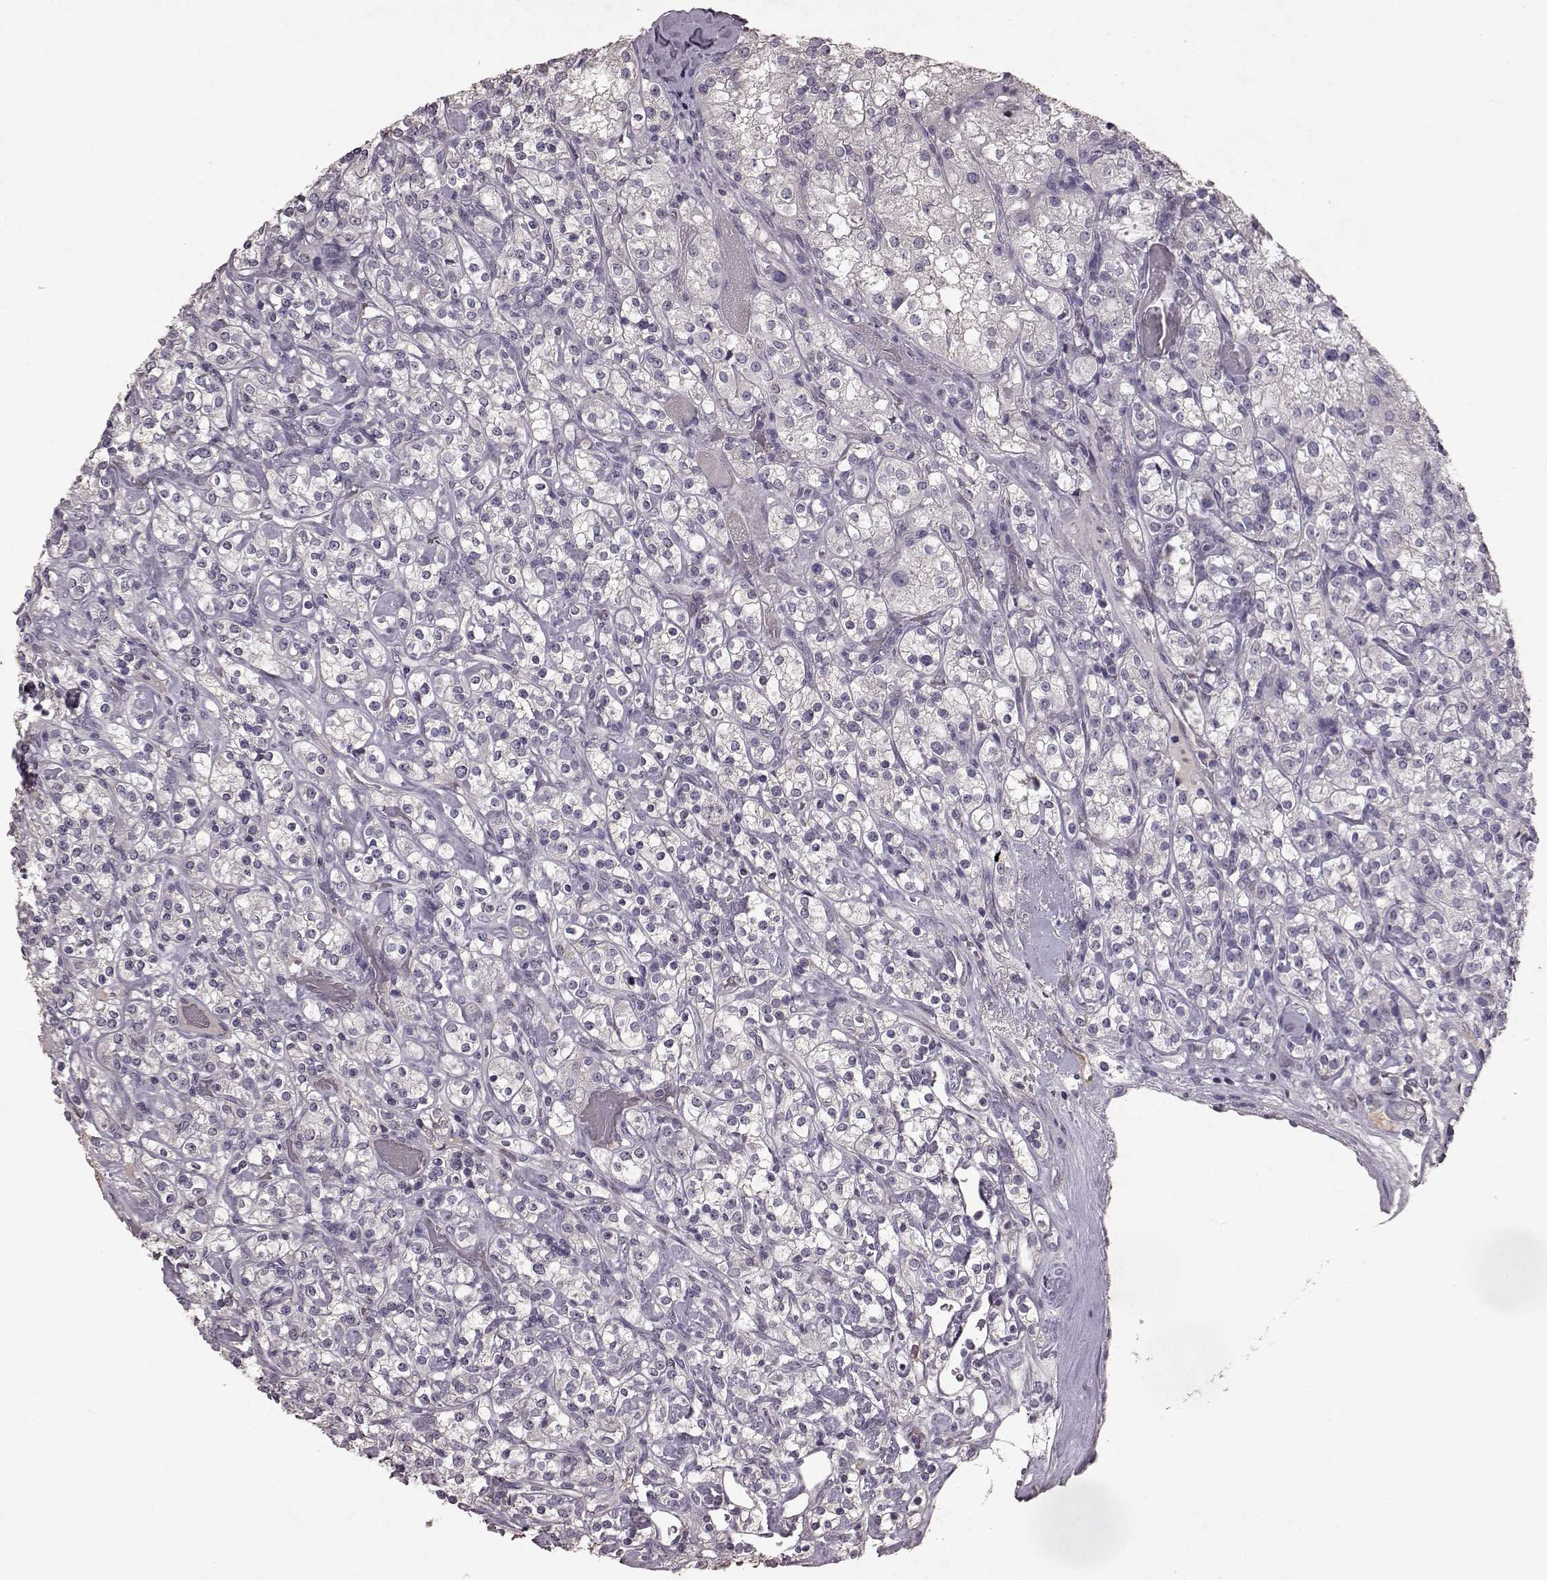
{"staining": {"intensity": "negative", "quantity": "none", "location": "none"}, "tissue": "renal cancer", "cell_type": "Tumor cells", "image_type": "cancer", "snomed": [{"axis": "morphology", "description": "Adenocarcinoma, NOS"}, {"axis": "topography", "description": "Kidney"}], "caption": "Tumor cells show no significant protein positivity in adenocarcinoma (renal).", "gene": "FRRS1L", "patient": {"sex": "male", "age": 77}}